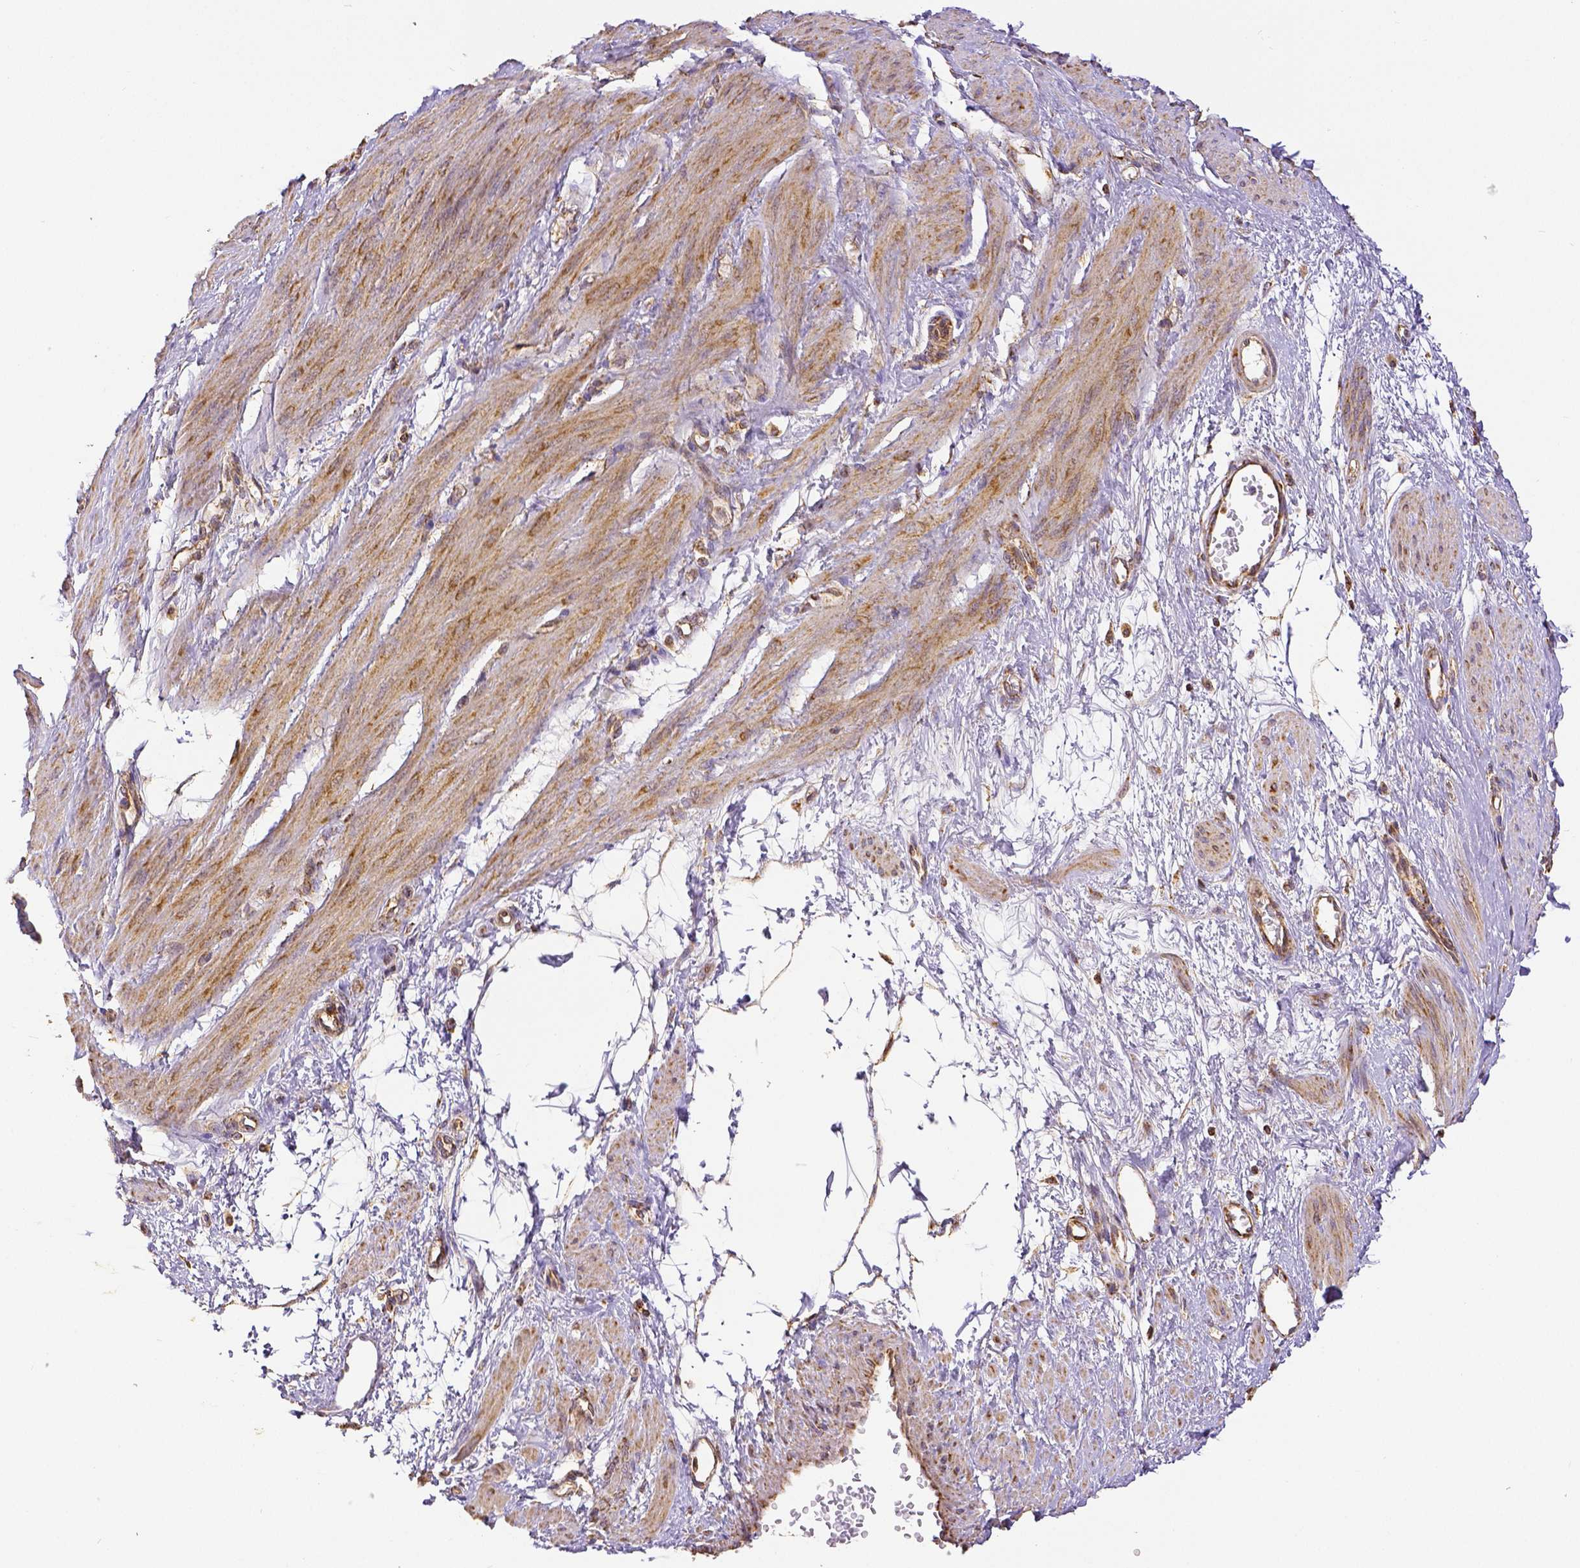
{"staining": {"intensity": "moderate", "quantity": ">75%", "location": "cytoplasmic/membranous"}, "tissue": "smooth muscle", "cell_type": "Smooth muscle cells", "image_type": "normal", "snomed": [{"axis": "morphology", "description": "Normal tissue, NOS"}, {"axis": "topography", "description": "Smooth muscle"}, {"axis": "topography", "description": "Uterus"}], "caption": "Protein analysis of benign smooth muscle shows moderate cytoplasmic/membranous positivity in approximately >75% of smooth muscle cells. (DAB IHC, brown staining for protein, blue staining for nuclei).", "gene": "SDHB", "patient": {"sex": "female", "age": 39}}